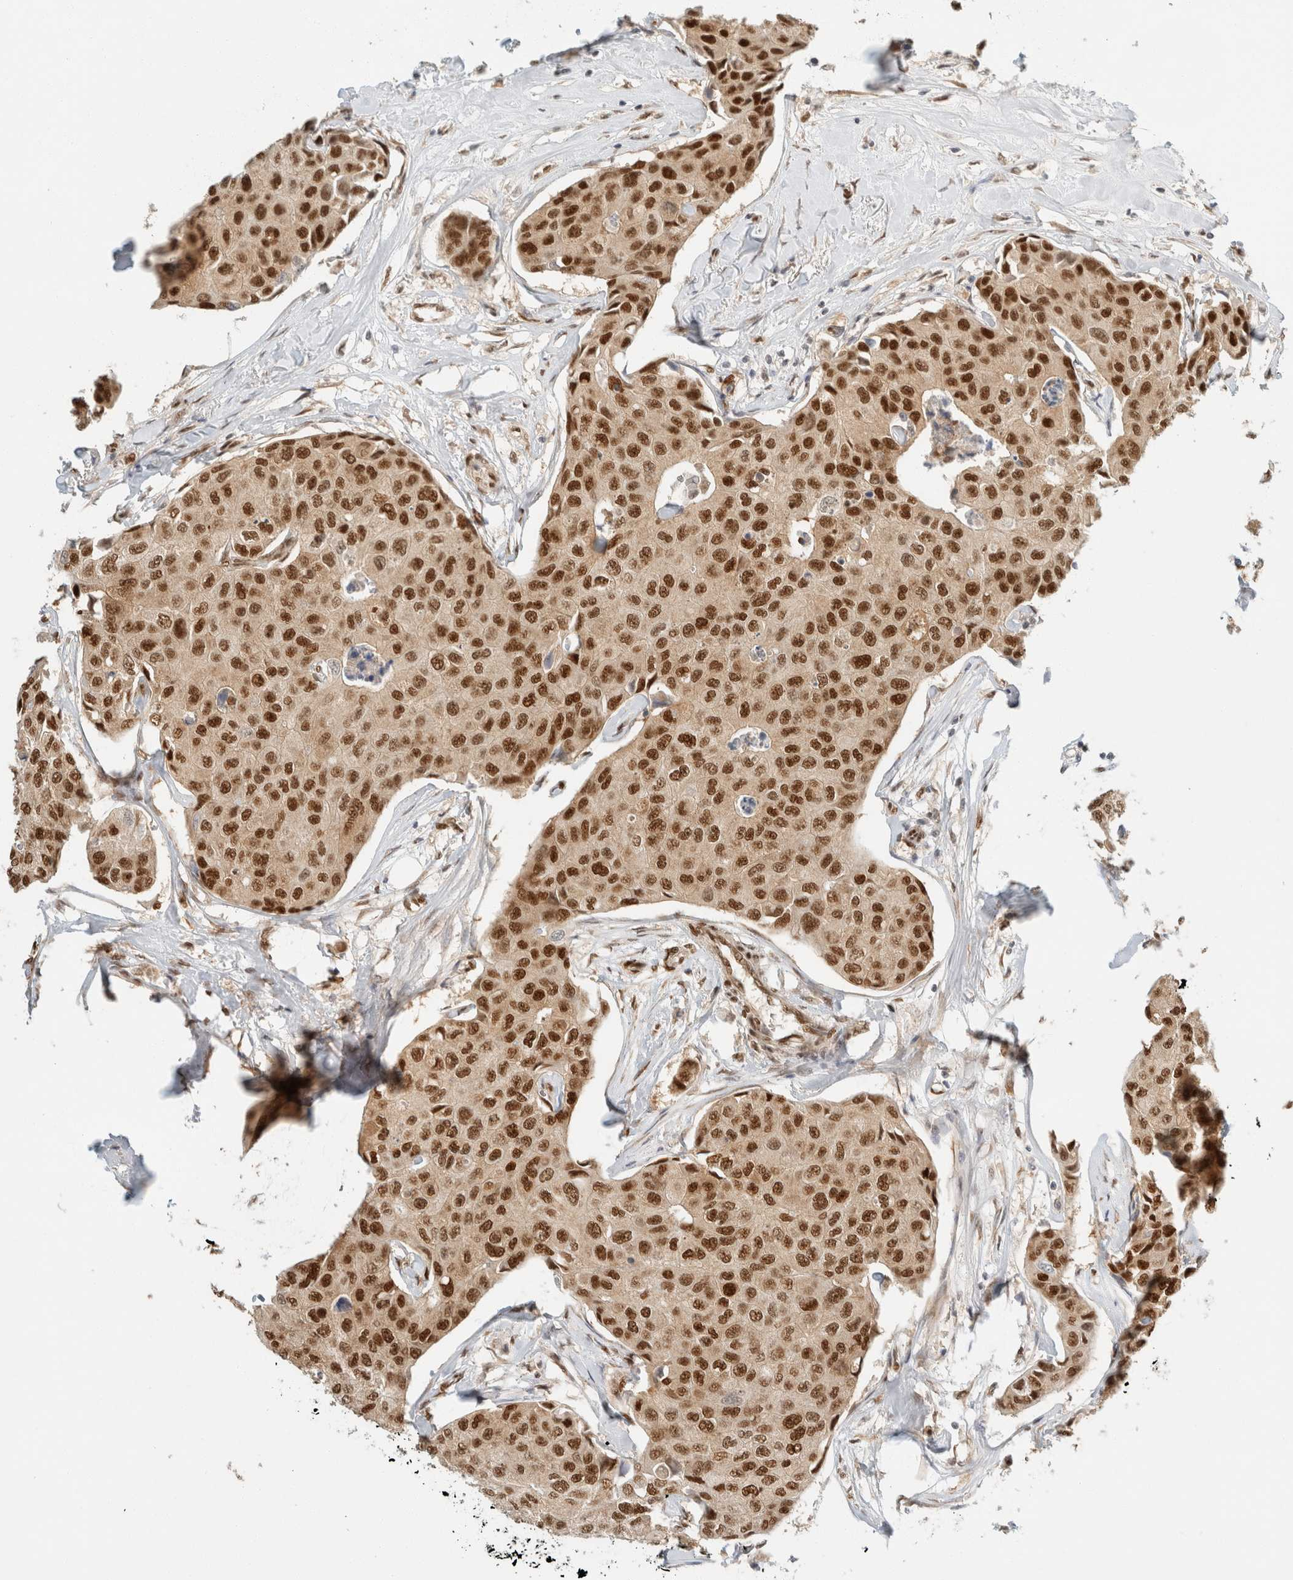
{"staining": {"intensity": "strong", "quantity": ">75%", "location": "nuclear"}, "tissue": "breast cancer", "cell_type": "Tumor cells", "image_type": "cancer", "snomed": [{"axis": "morphology", "description": "Duct carcinoma"}, {"axis": "topography", "description": "Breast"}], "caption": "Protein staining displays strong nuclear expression in about >75% of tumor cells in breast cancer (invasive ductal carcinoma). The staining was performed using DAB (3,3'-diaminobenzidine) to visualize the protein expression in brown, while the nuclei were stained in blue with hematoxylin (Magnification: 20x).", "gene": "ZNF768", "patient": {"sex": "female", "age": 80}}